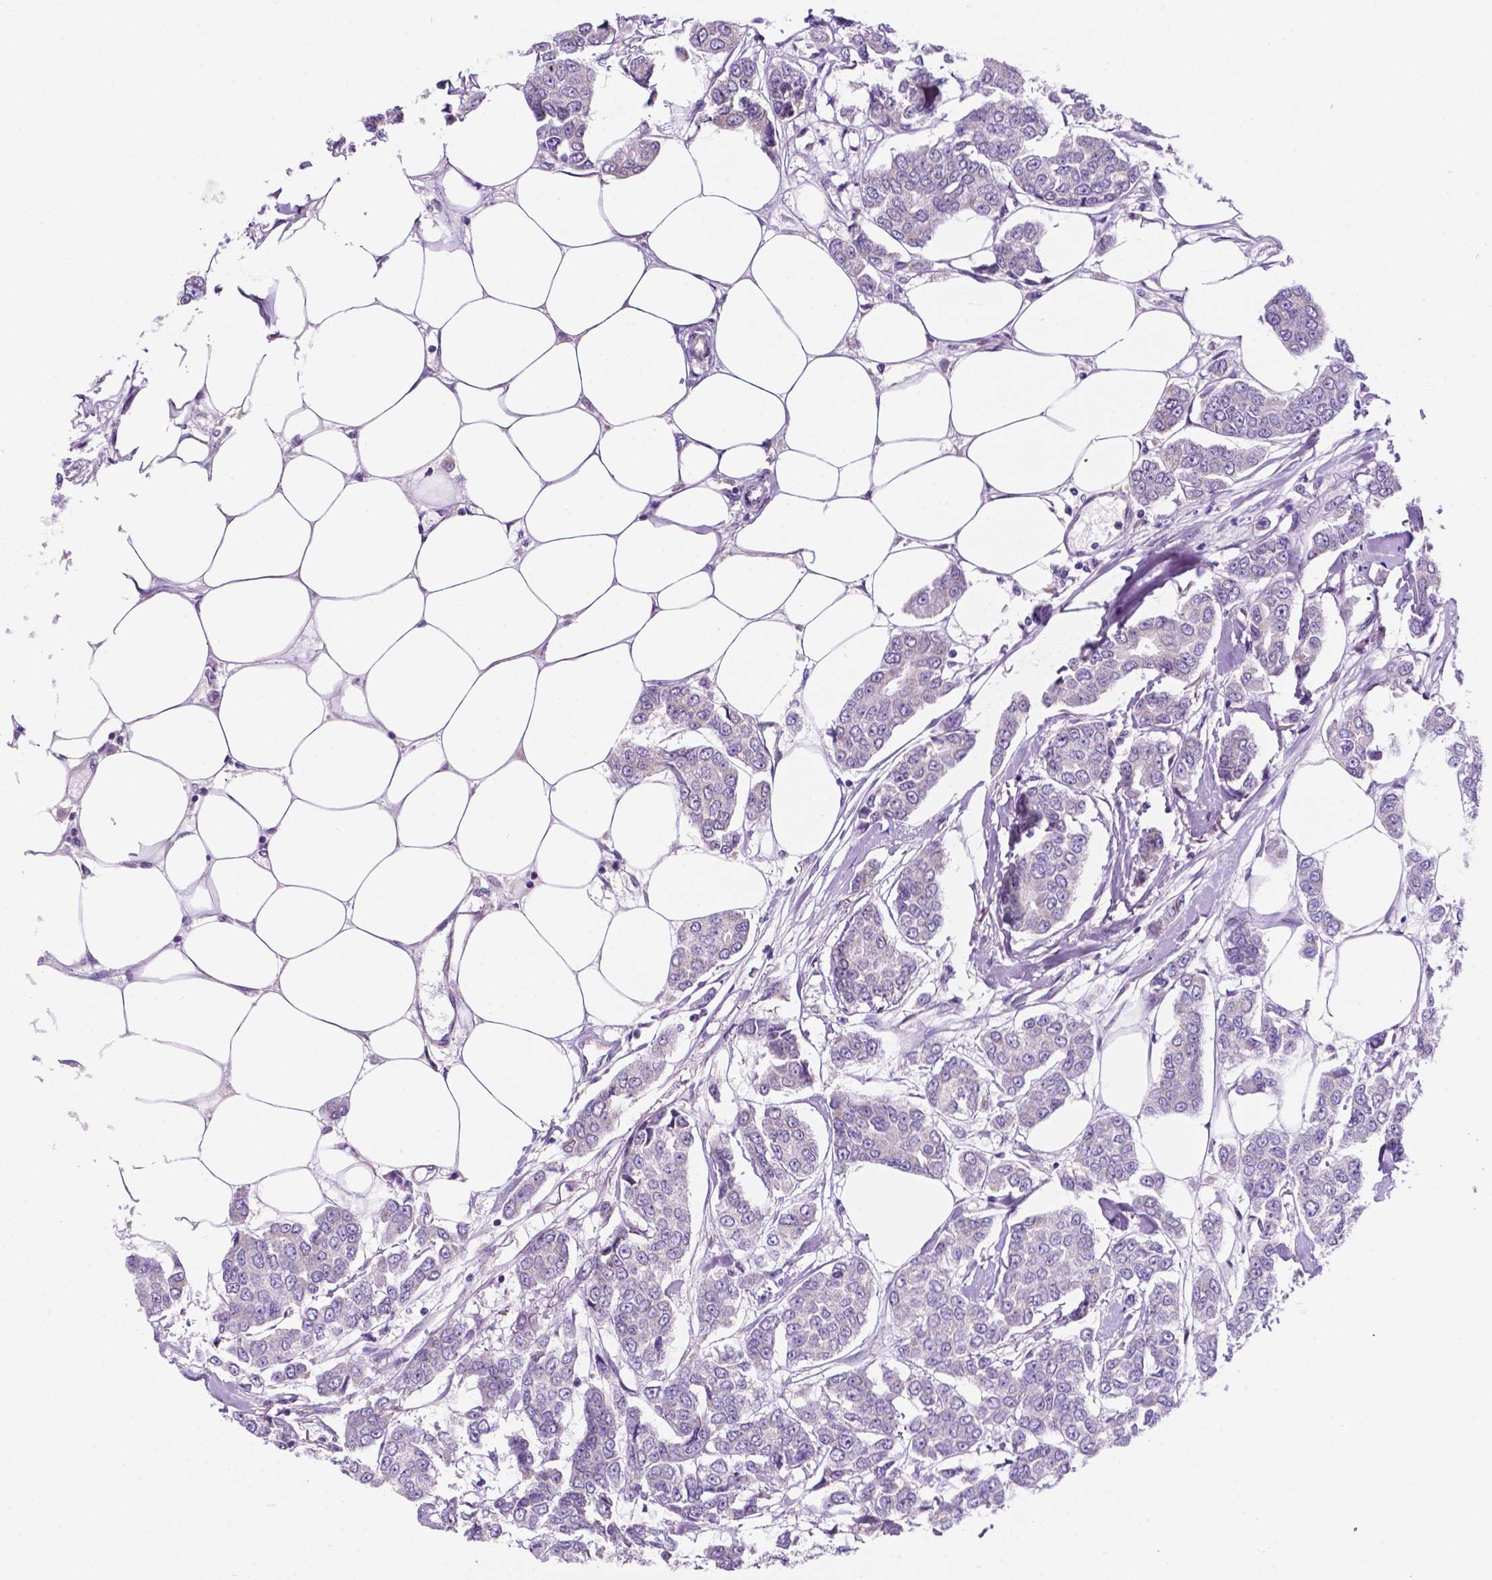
{"staining": {"intensity": "negative", "quantity": "none", "location": "none"}, "tissue": "breast cancer", "cell_type": "Tumor cells", "image_type": "cancer", "snomed": [{"axis": "morphology", "description": "Duct carcinoma"}, {"axis": "topography", "description": "Breast"}], "caption": "Breast invasive ductal carcinoma was stained to show a protein in brown. There is no significant staining in tumor cells.", "gene": "FAM50B", "patient": {"sex": "female", "age": 94}}